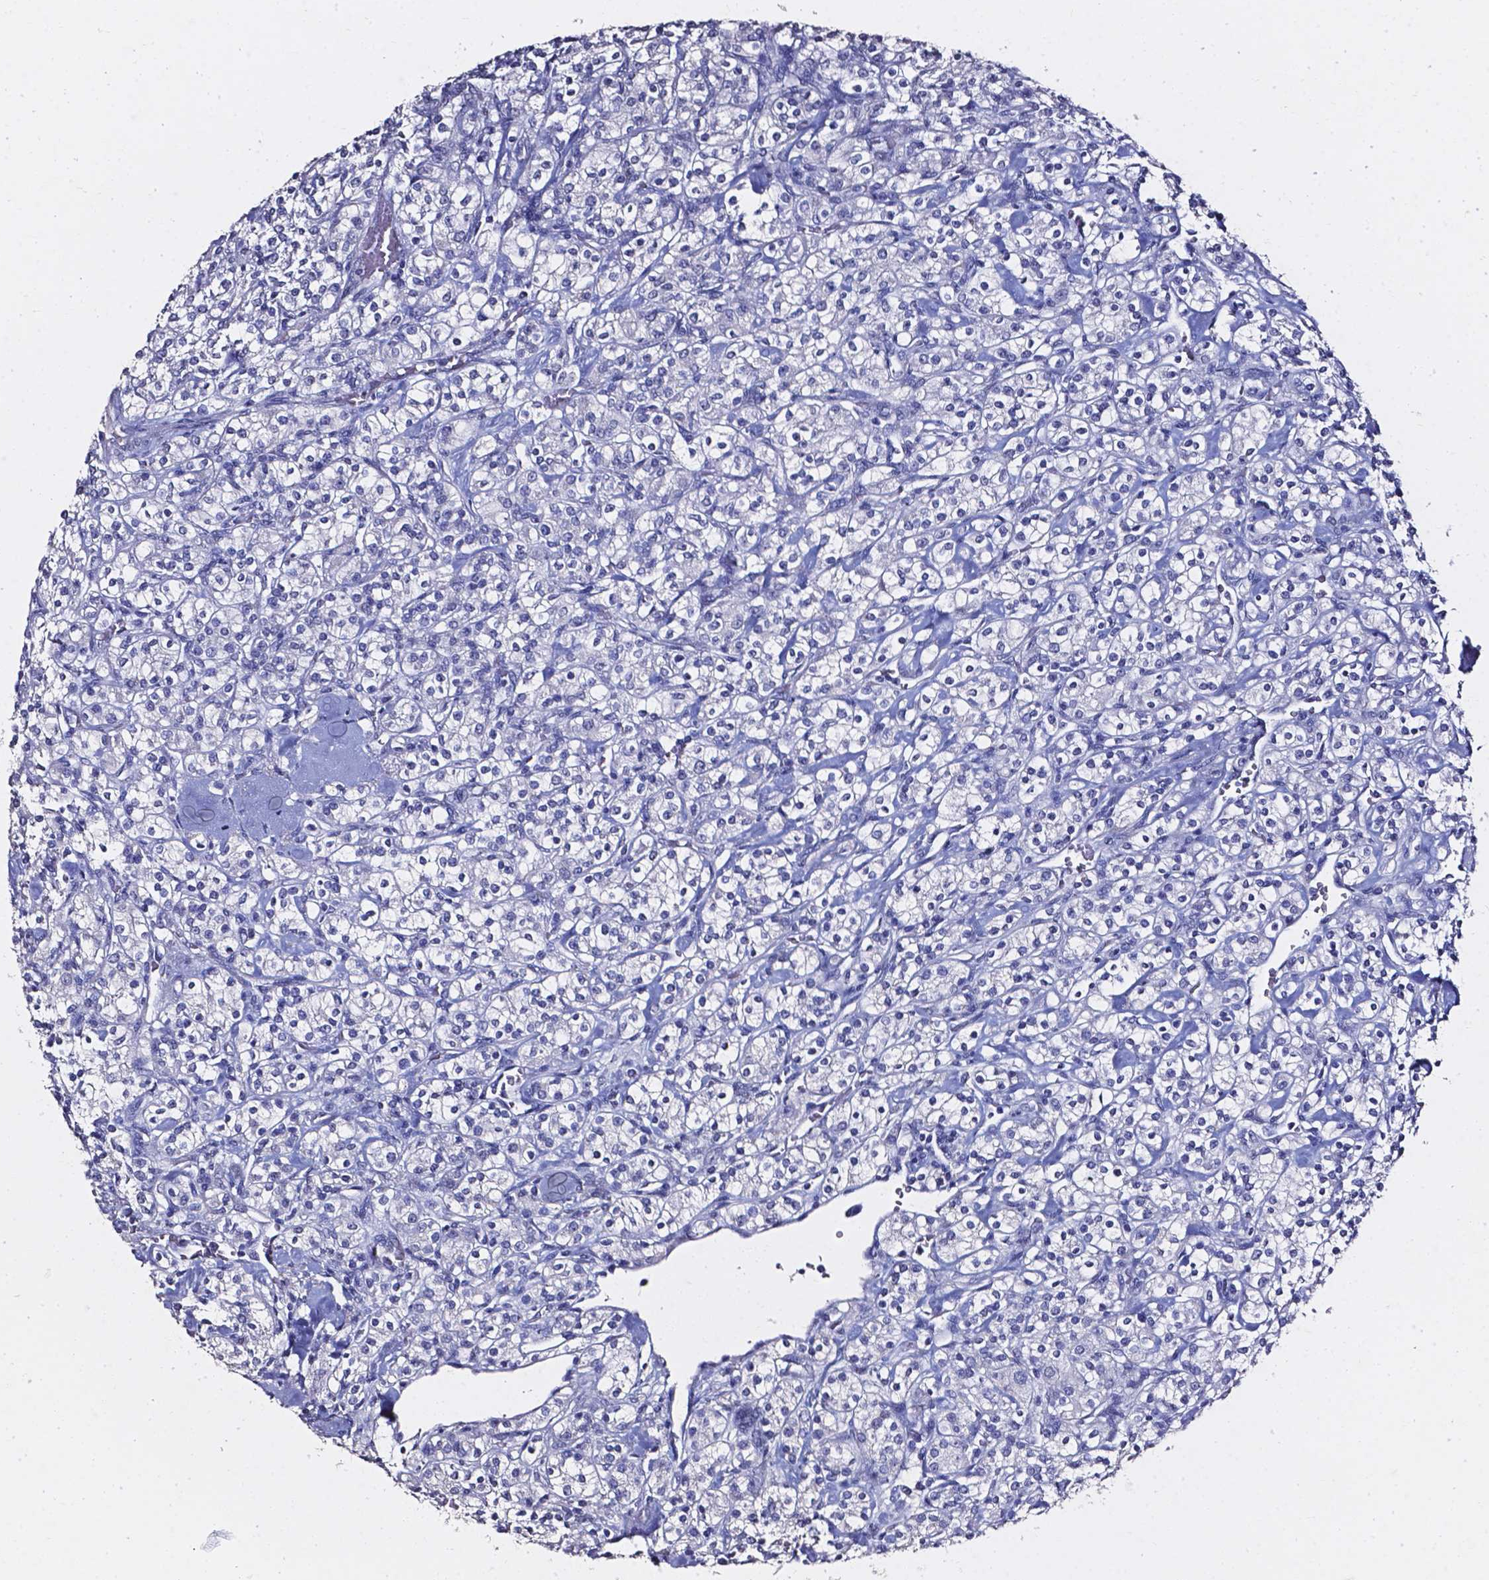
{"staining": {"intensity": "negative", "quantity": "none", "location": "none"}, "tissue": "renal cancer", "cell_type": "Tumor cells", "image_type": "cancer", "snomed": [{"axis": "morphology", "description": "Adenocarcinoma, NOS"}, {"axis": "topography", "description": "Kidney"}], "caption": "Image shows no significant protein positivity in tumor cells of renal cancer (adenocarcinoma).", "gene": "AKR1B10", "patient": {"sex": "male", "age": 77}}